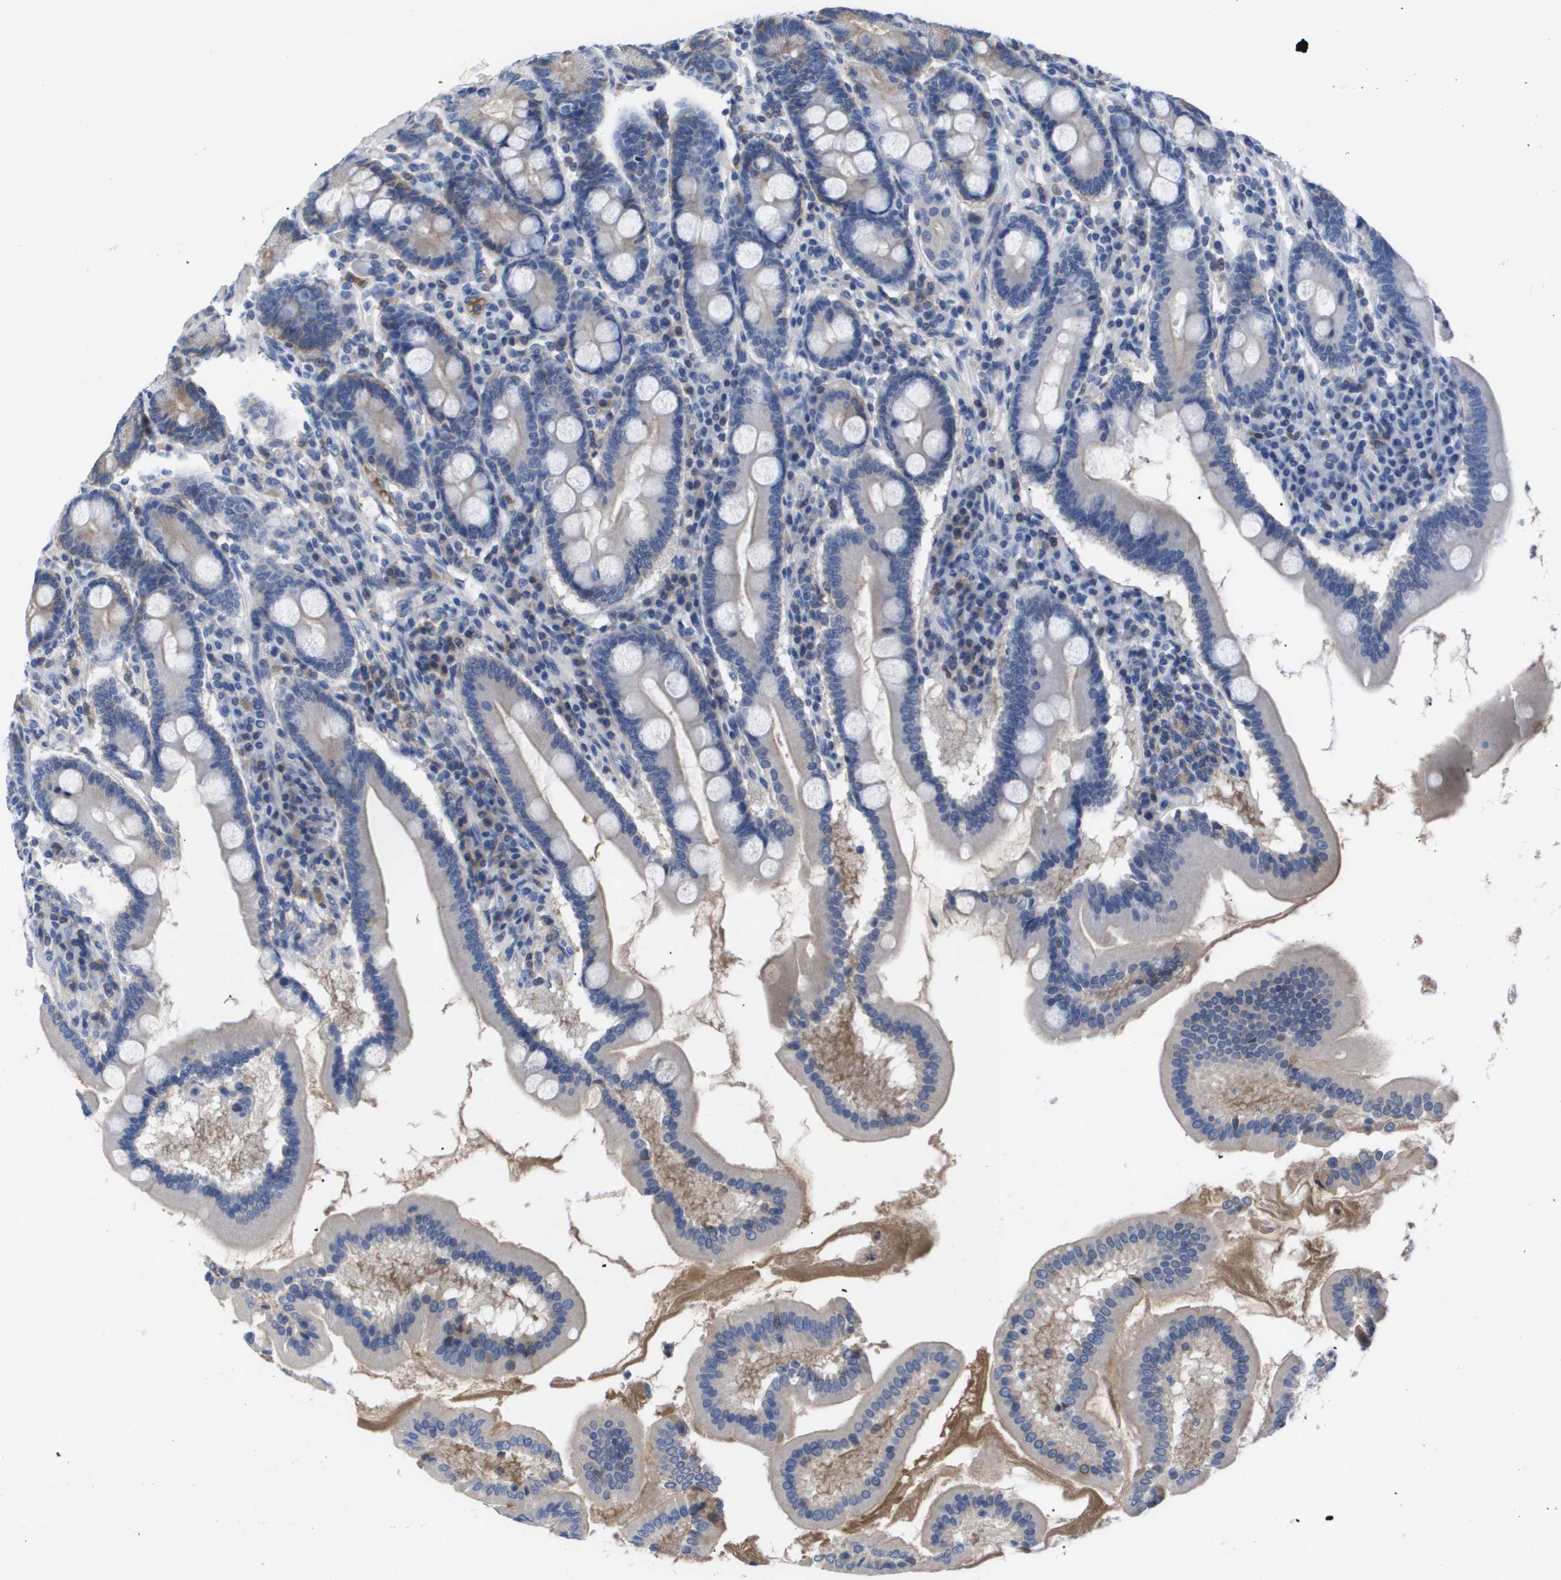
{"staining": {"intensity": "negative", "quantity": "none", "location": "none"}, "tissue": "duodenum", "cell_type": "Glandular cells", "image_type": "normal", "snomed": [{"axis": "morphology", "description": "Normal tissue, NOS"}, {"axis": "topography", "description": "Duodenum"}], "caption": "This is a histopathology image of IHC staining of benign duodenum, which shows no staining in glandular cells. (DAB IHC, high magnification).", "gene": "SERPINA6", "patient": {"sex": "male", "age": 50}}